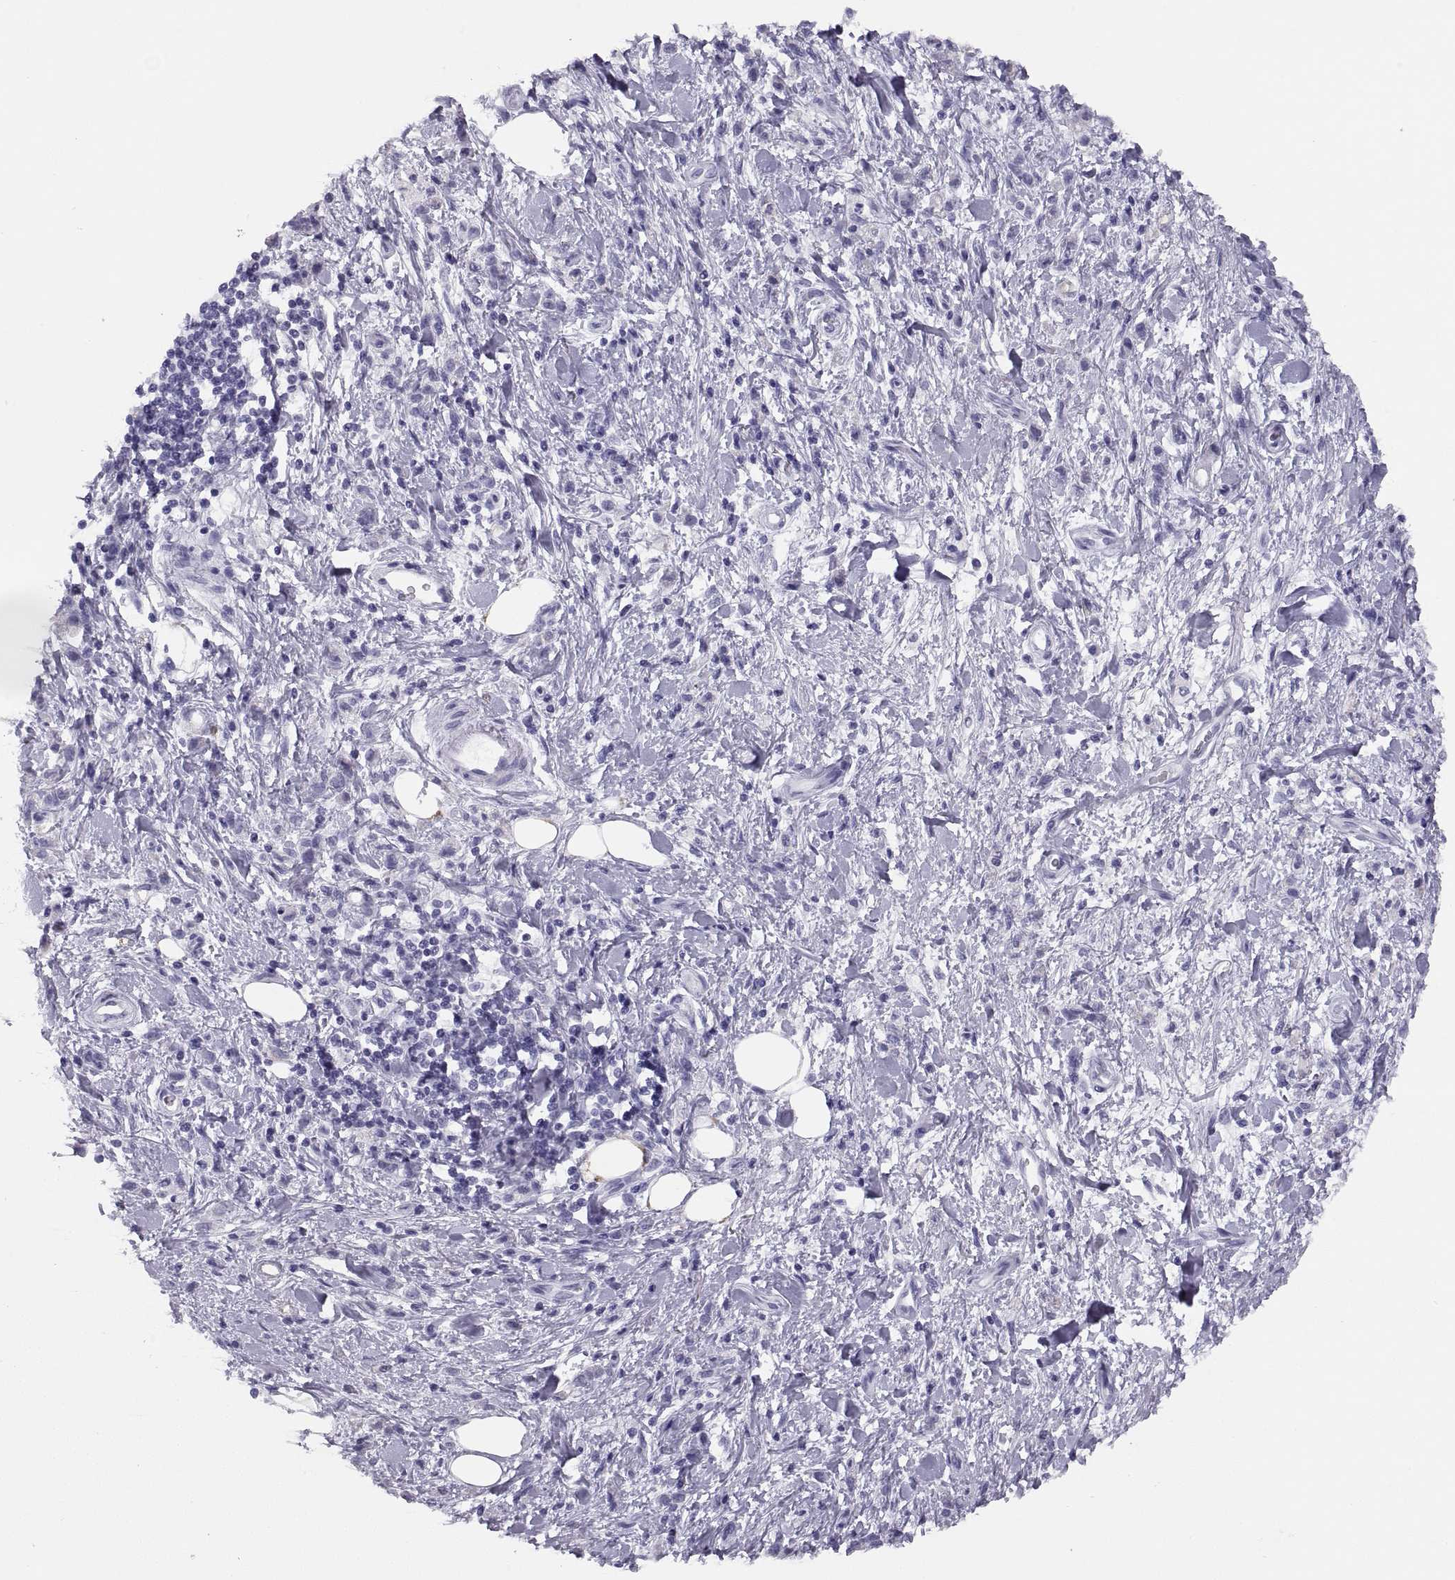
{"staining": {"intensity": "negative", "quantity": "none", "location": "none"}, "tissue": "stomach cancer", "cell_type": "Tumor cells", "image_type": "cancer", "snomed": [{"axis": "morphology", "description": "Adenocarcinoma, NOS"}, {"axis": "topography", "description": "Stomach"}], "caption": "Photomicrograph shows no significant protein expression in tumor cells of stomach cancer (adenocarcinoma).", "gene": "PAX2", "patient": {"sex": "male", "age": 77}}